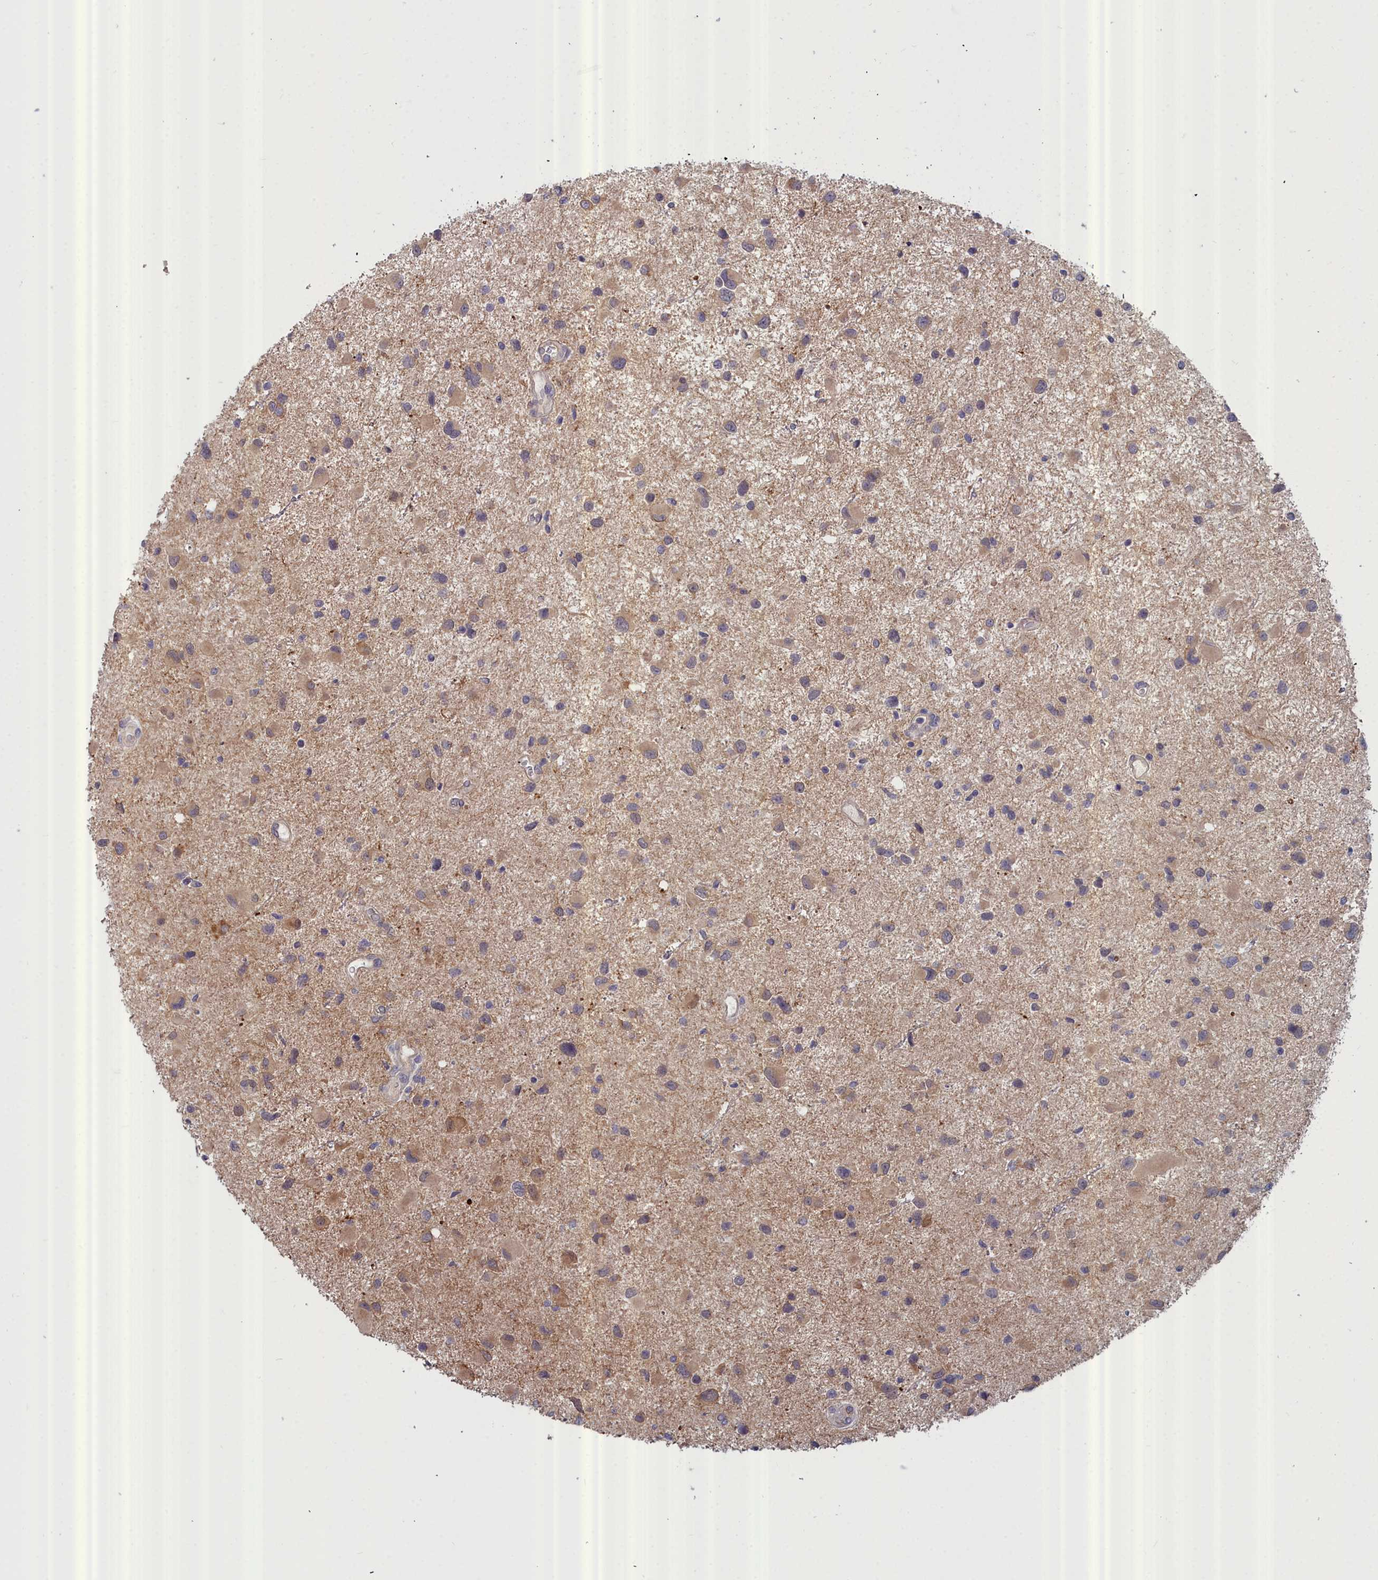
{"staining": {"intensity": "weak", "quantity": "25%-75%", "location": "cytoplasmic/membranous"}, "tissue": "glioma", "cell_type": "Tumor cells", "image_type": "cancer", "snomed": [{"axis": "morphology", "description": "Glioma, malignant, Low grade"}, {"axis": "topography", "description": "Brain"}], "caption": "Glioma was stained to show a protein in brown. There is low levels of weak cytoplasmic/membranous positivity in approximately 25%-75% of tumor cells. (Stains: DAB (3,3'-diaminobenzidine) in brown, nuclei in blue, Microscopy: brightfield microscopy at high magnification).", "gene": "RDX", "patient": {"sex": "female", "age": 32}}